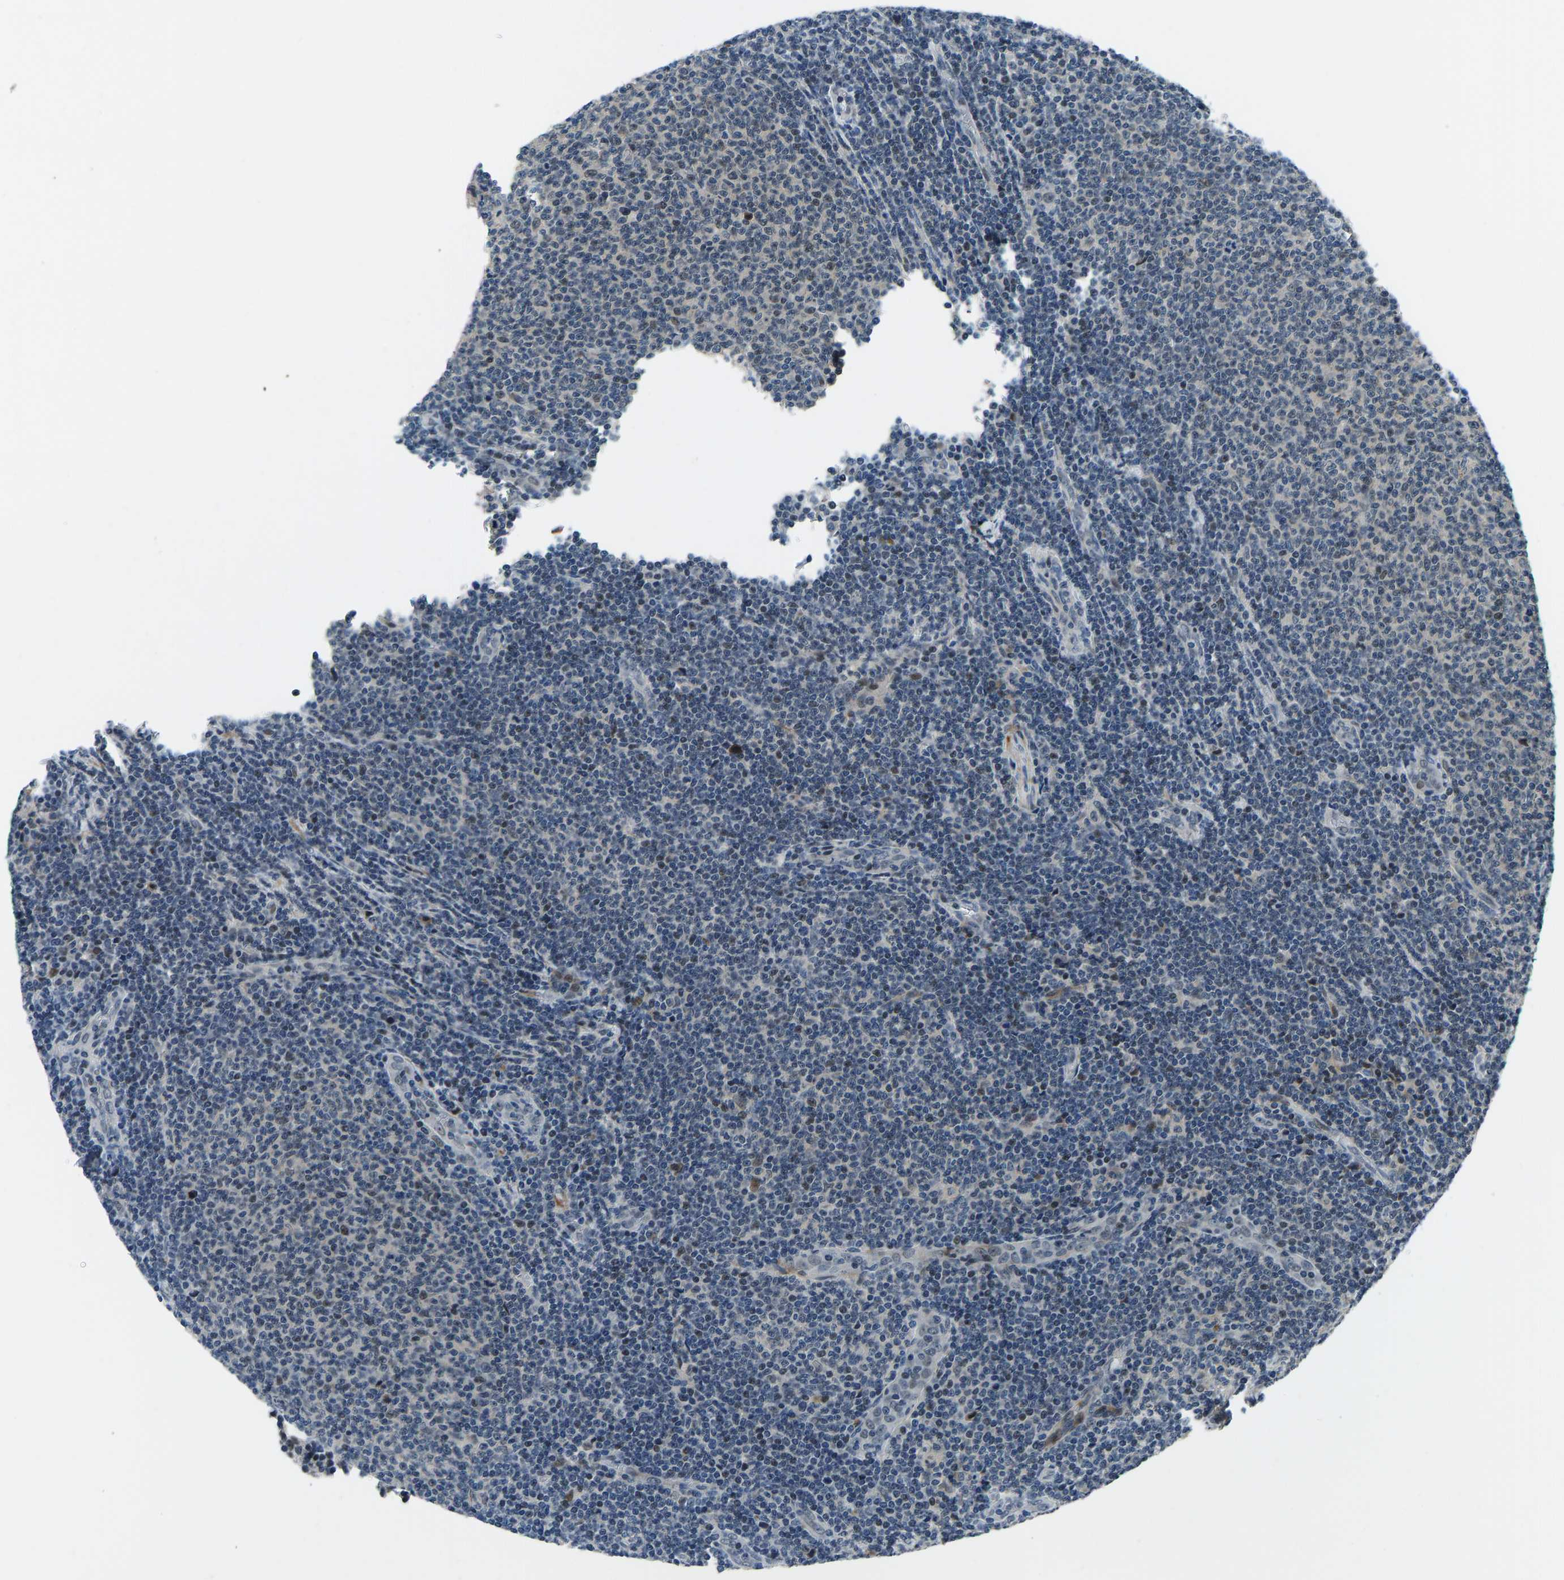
{"staining": {"intensity": "moderate", "quantity": "<25%", "location": "nuclear"}, "tissue": "lymphoma", "cell_type": "Tumor cells", "image_type": "cancer", "snomed": [{"axis": "morphology", "description": "Malignant lymphoma, non-Hodgkin's type, Low grade"}, {"axis": "topography", "description": "Lymph node"}], "caption": "Human malignant lymphoma, non-Hodgkin's type (low-grade) stained with a protein marker displays moderate staining in tumor cells.", "gene": "RLIM", "patient": {"sex": "male", "age": 66}}